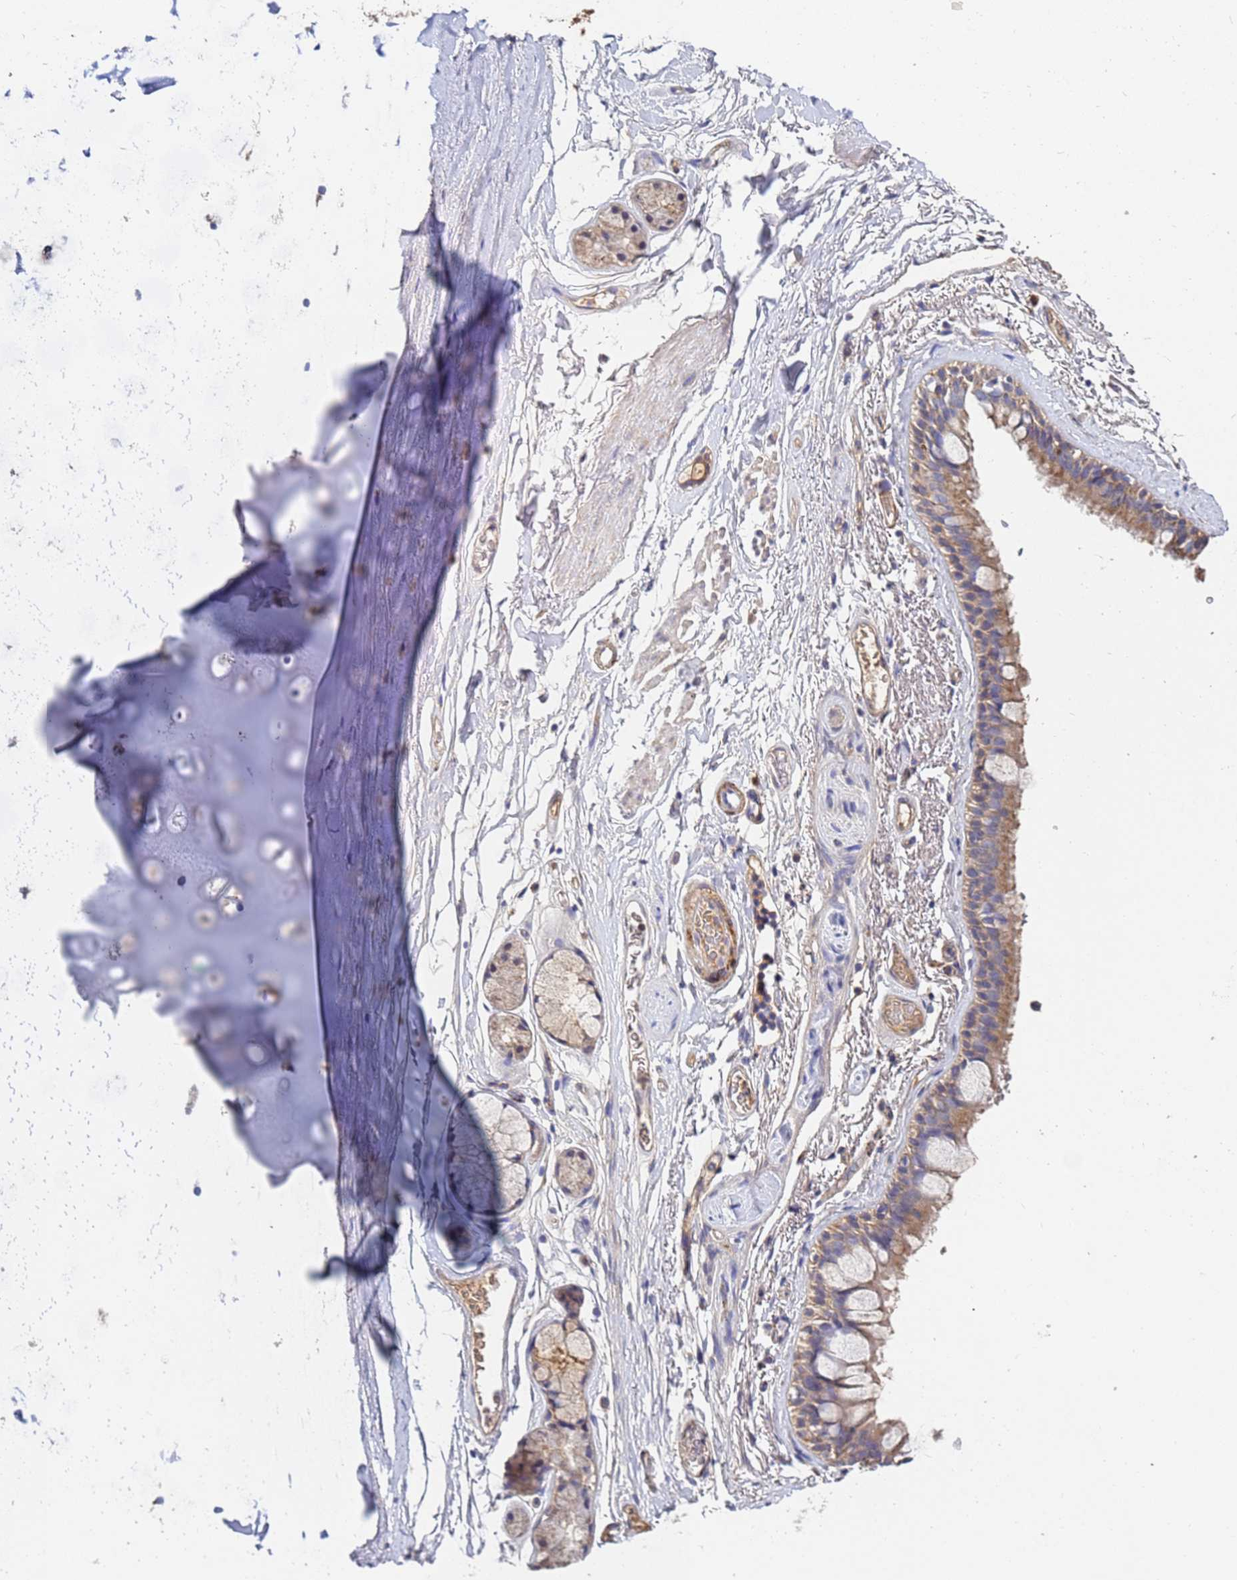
{"staining": {"intensity": "negative", "quantity": "none", "location": "none"}, "tissue": "adipose tissue", "cell_type": "Adipocytes", "image_type": "normal", "snomed": [{"axis": "morphology", "description": "Normal tissue, NOS"}, {"axis": "topography", "description": "Lymph node"}, {"axis": "topography", "description": "Bronchus"}], "caption": "A micrograph of human adipose tissue is negative for staining in adipocytes. Nuclei are stained in blue.", "gene": "C5orf34", "patient": {"sex": "male", "age": 63}}